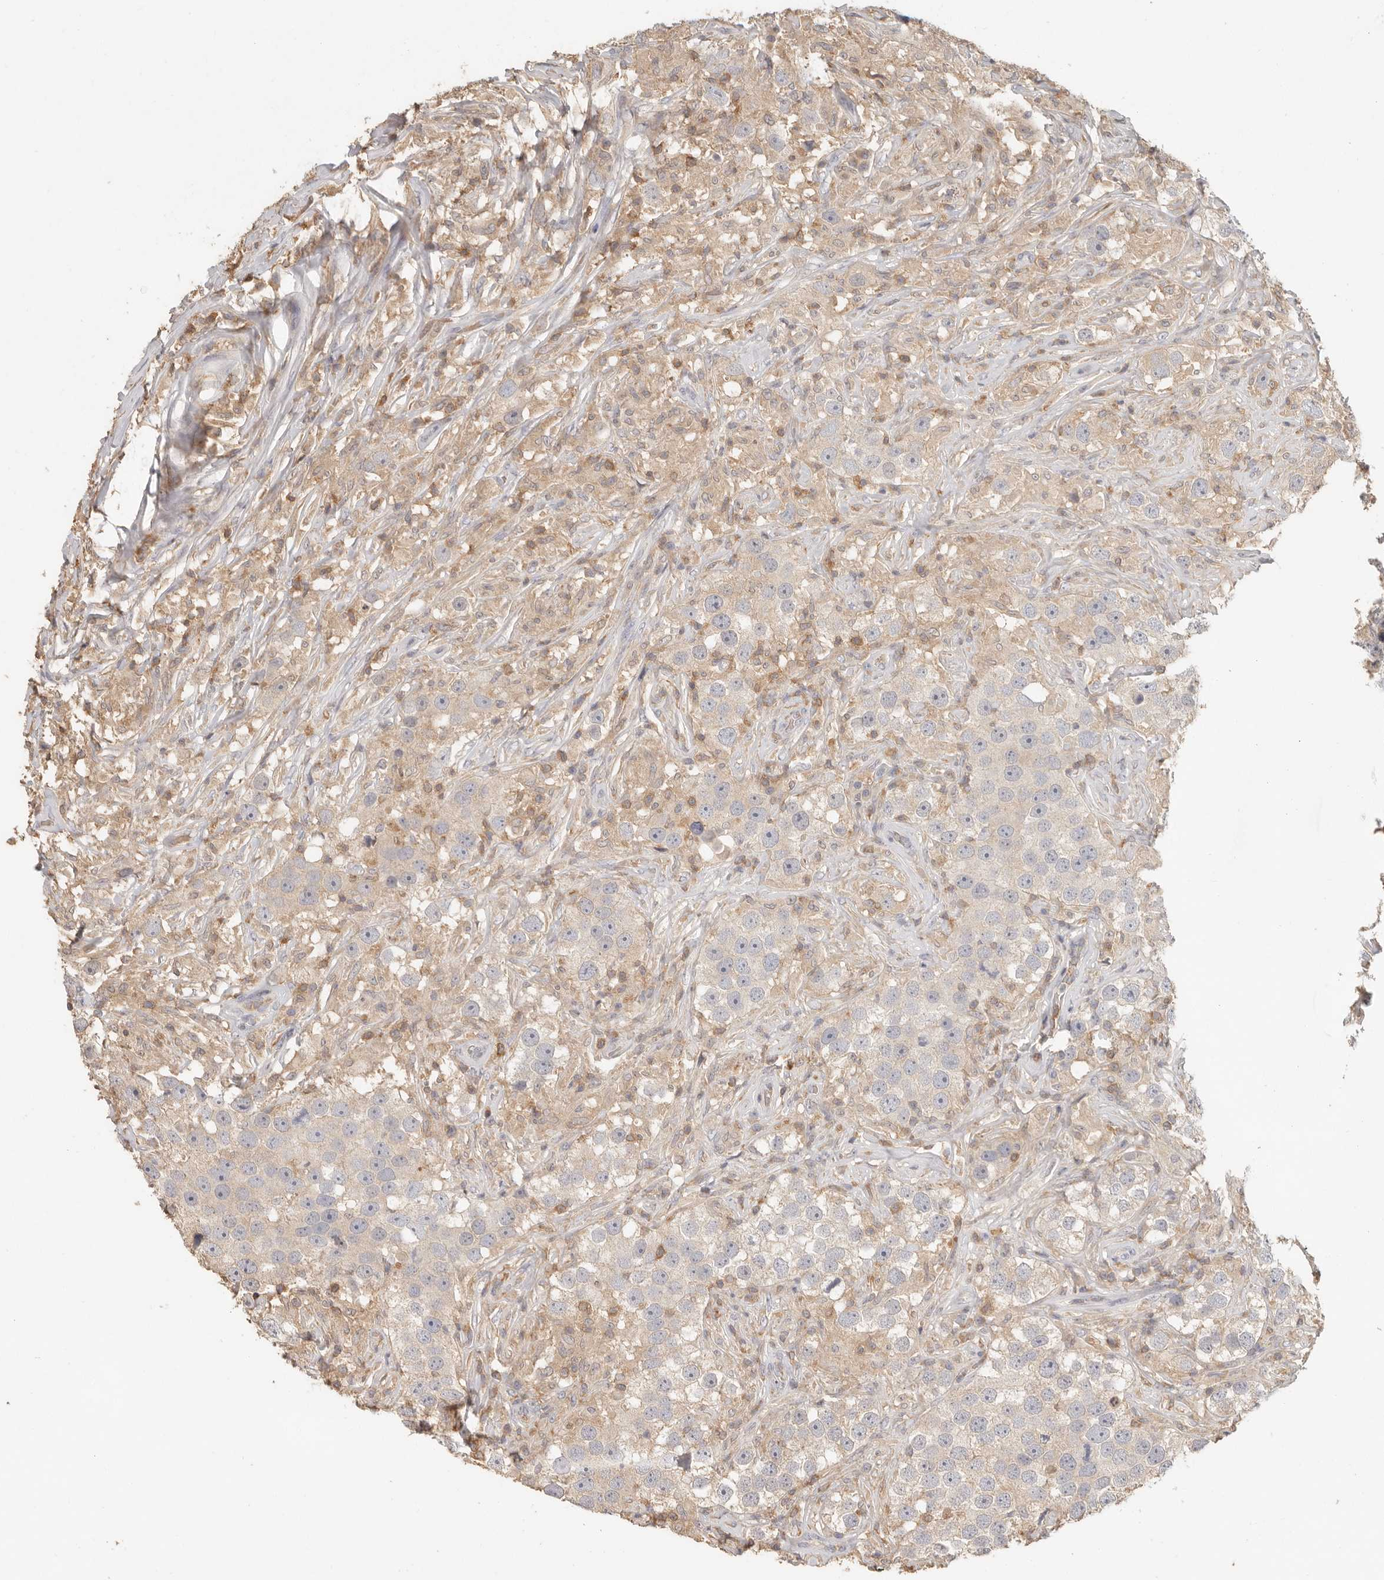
{"staining": {"intensity": "negative", "quantity": "none", "location": "none"}, "tissue": "testis cancer", "cell_type": "Tumor cells", "image_type": "cancer", "snomed": [{"axis": "morphology", "description": "Seminoma, NOS"}, {"axis": "topography", "description": "Testis"}], "caption": "Testis cancer (seminoma) was stained to show a protein in brown. There is no significant expression in tumor cells. (DAB immunohistochemistry (IHC) visualized using brightfield microscopy, high magnification).", "gene": "CSK", "patient": {"sex": "male", "age": 49}}